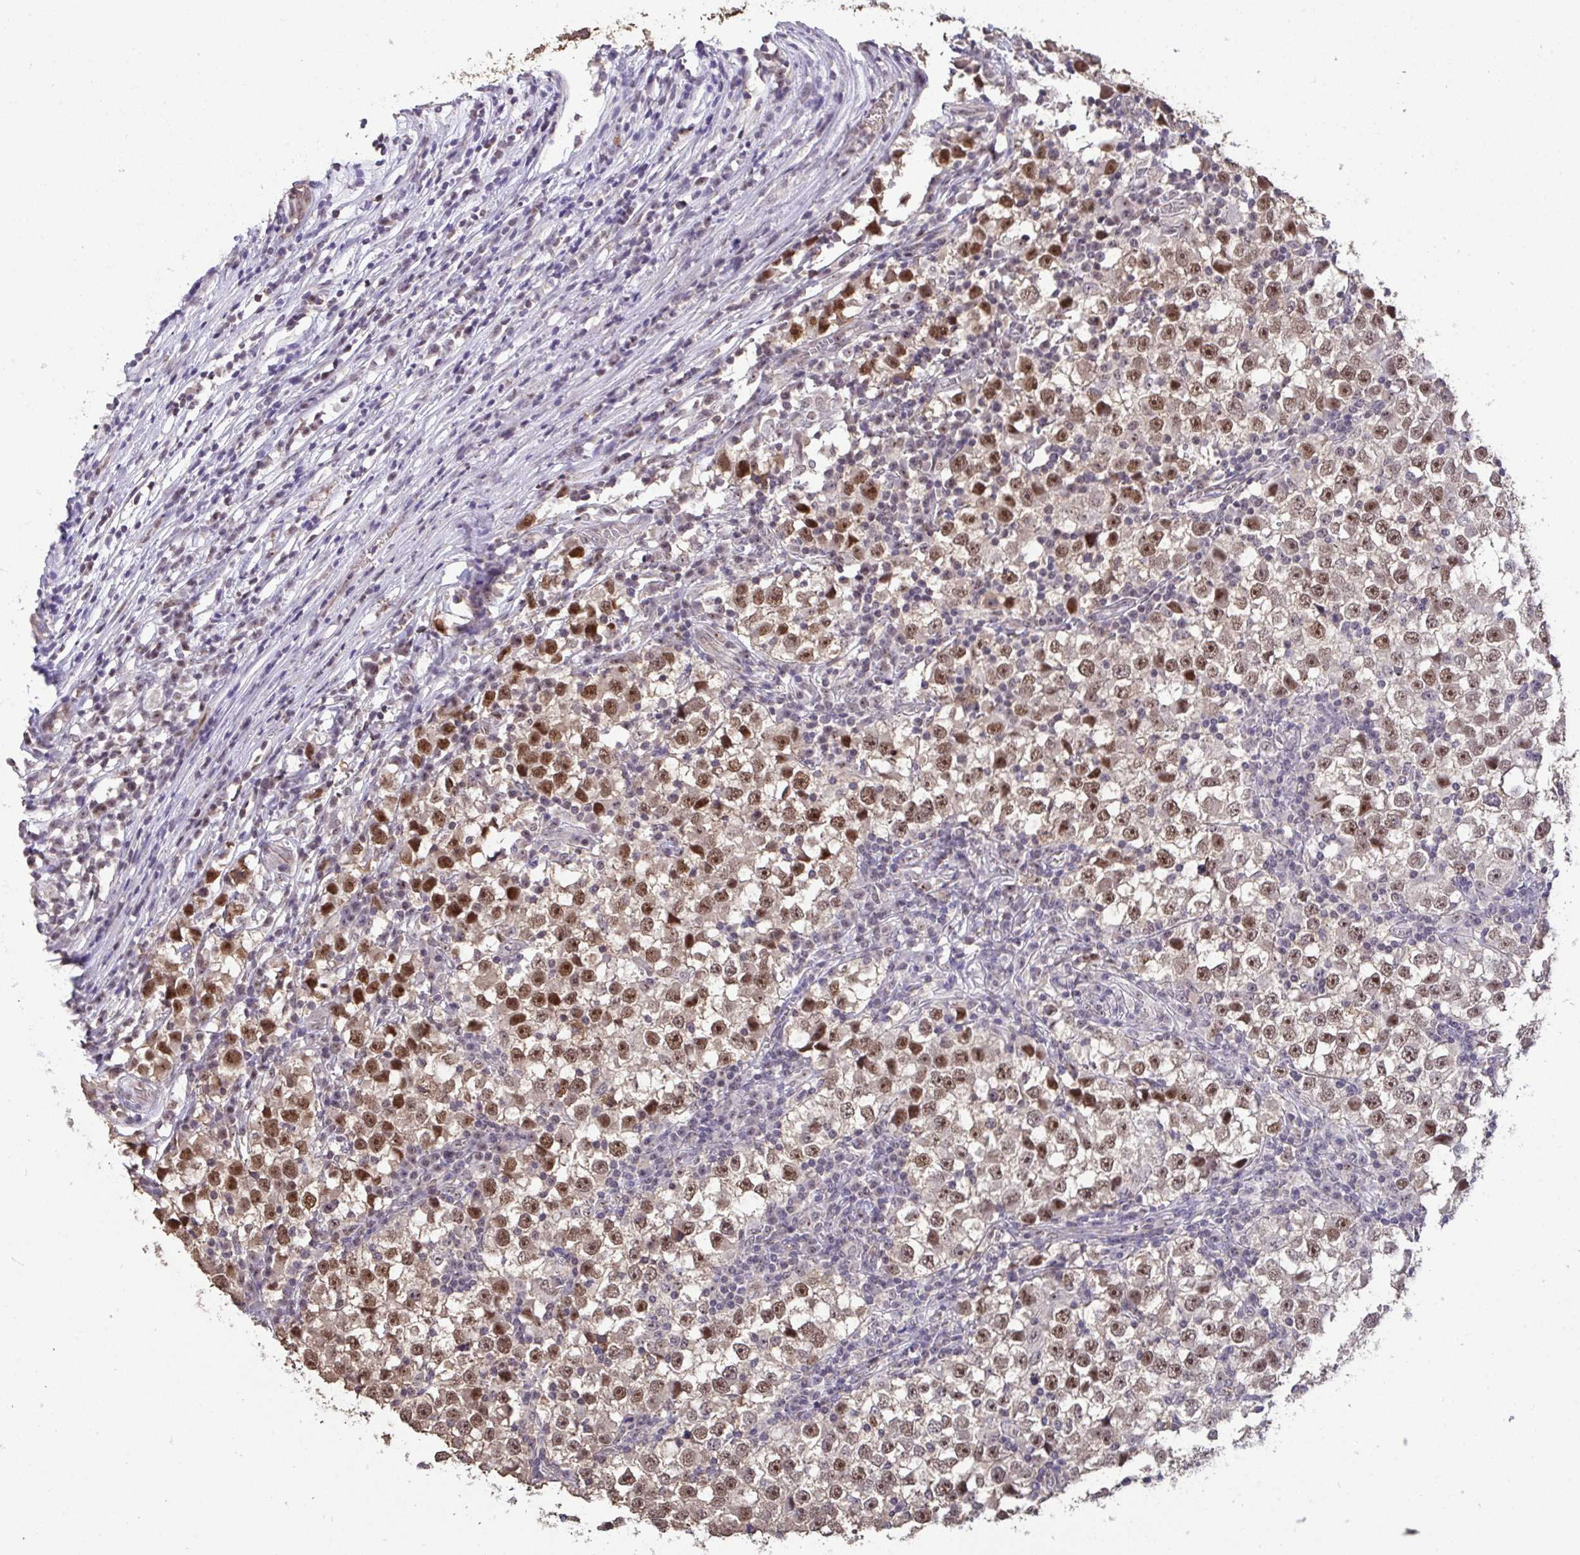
{"staining": {"intensity": "moderate", "quantity": ">75%", "location": "cytoplasmic/membranous"}, "tissue": "testis cancer", "cell_type": "Tumor cells", "image_type": "cancer", "snomed": [{"axis": "morphology", "description": "Seminoma, NOS"}, {"axis": "topography", "description": "Testis"}], "caption": "DAB (3,3'-diaminobenzidine) immunohistochemical staining of seminoma (testis) exhibits moderate cytoplasmic/membranous protein expression in approximately >75% of tumor cells. Immunohistochemistry (ihc) stains the protein in brown and the nuclei are stained blue.", "gene": "SENP3", "patient": {"sex": "male", "age": 65}}